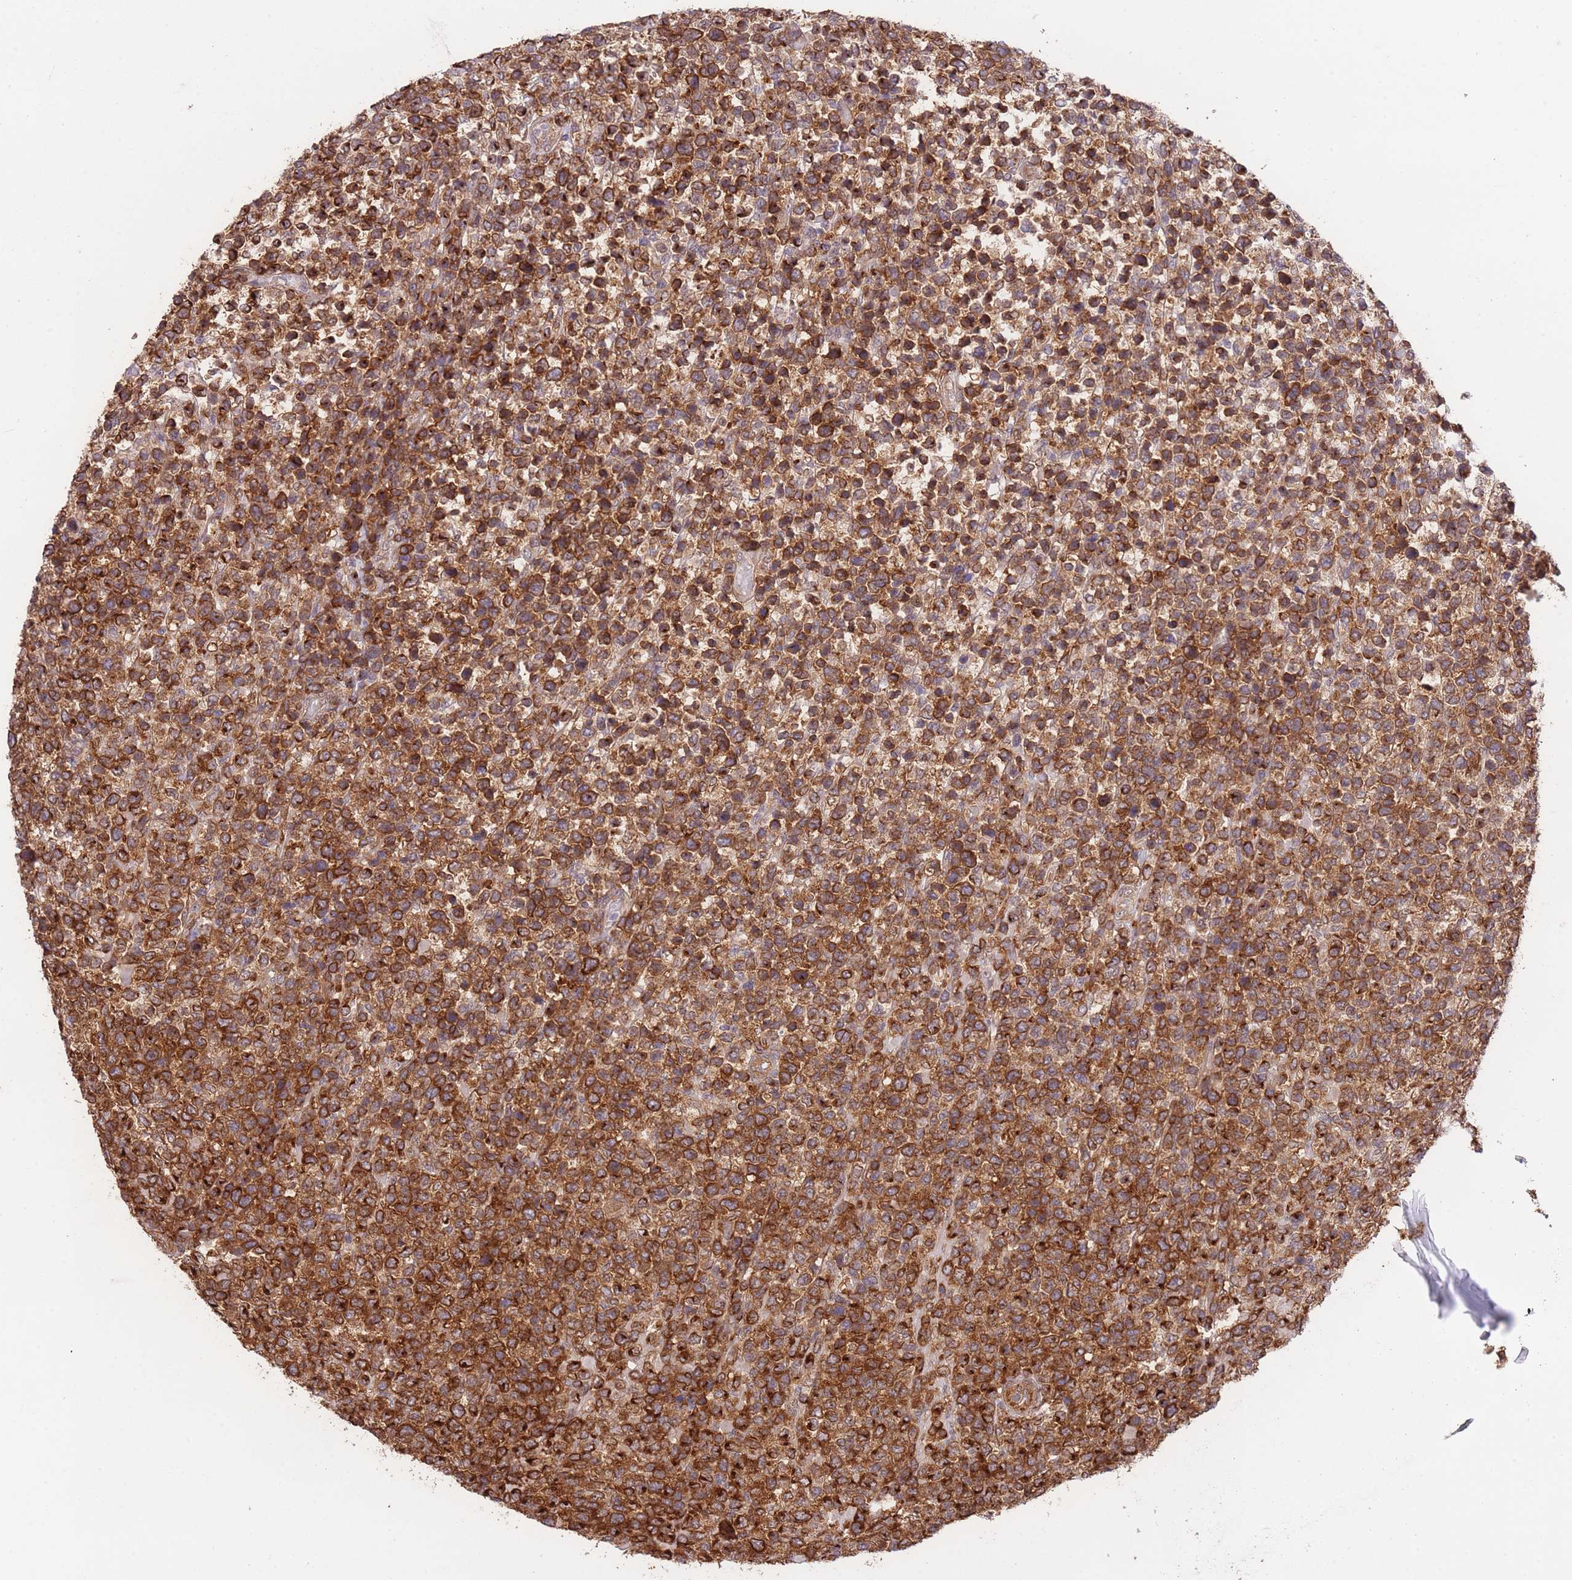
{"staining": {"intensity": "strong", "quantity": ">75%", "location": "cytoplasmic/membranous"}, "tissue": "lymphoma", "cell_type": "Tumor cells", "image_type": "cancer", "snomed": [{"axis": "morphology", "description": "Malignant lymphoma, non-Hodgkin's type, High grade"}, {"axis": "topography", "description": "Soft tissue"}], "caption": "This micrograph shows immunohistochemistry (IHC) staining of human malignant lymphoma, non-Hodgkin's type (high-grade), with high strong cytoplasmic/membranous staining in about >75% of tumor cells.", "gene": "EXOSC8", "patient": {"sex": "female", "age": 56}}